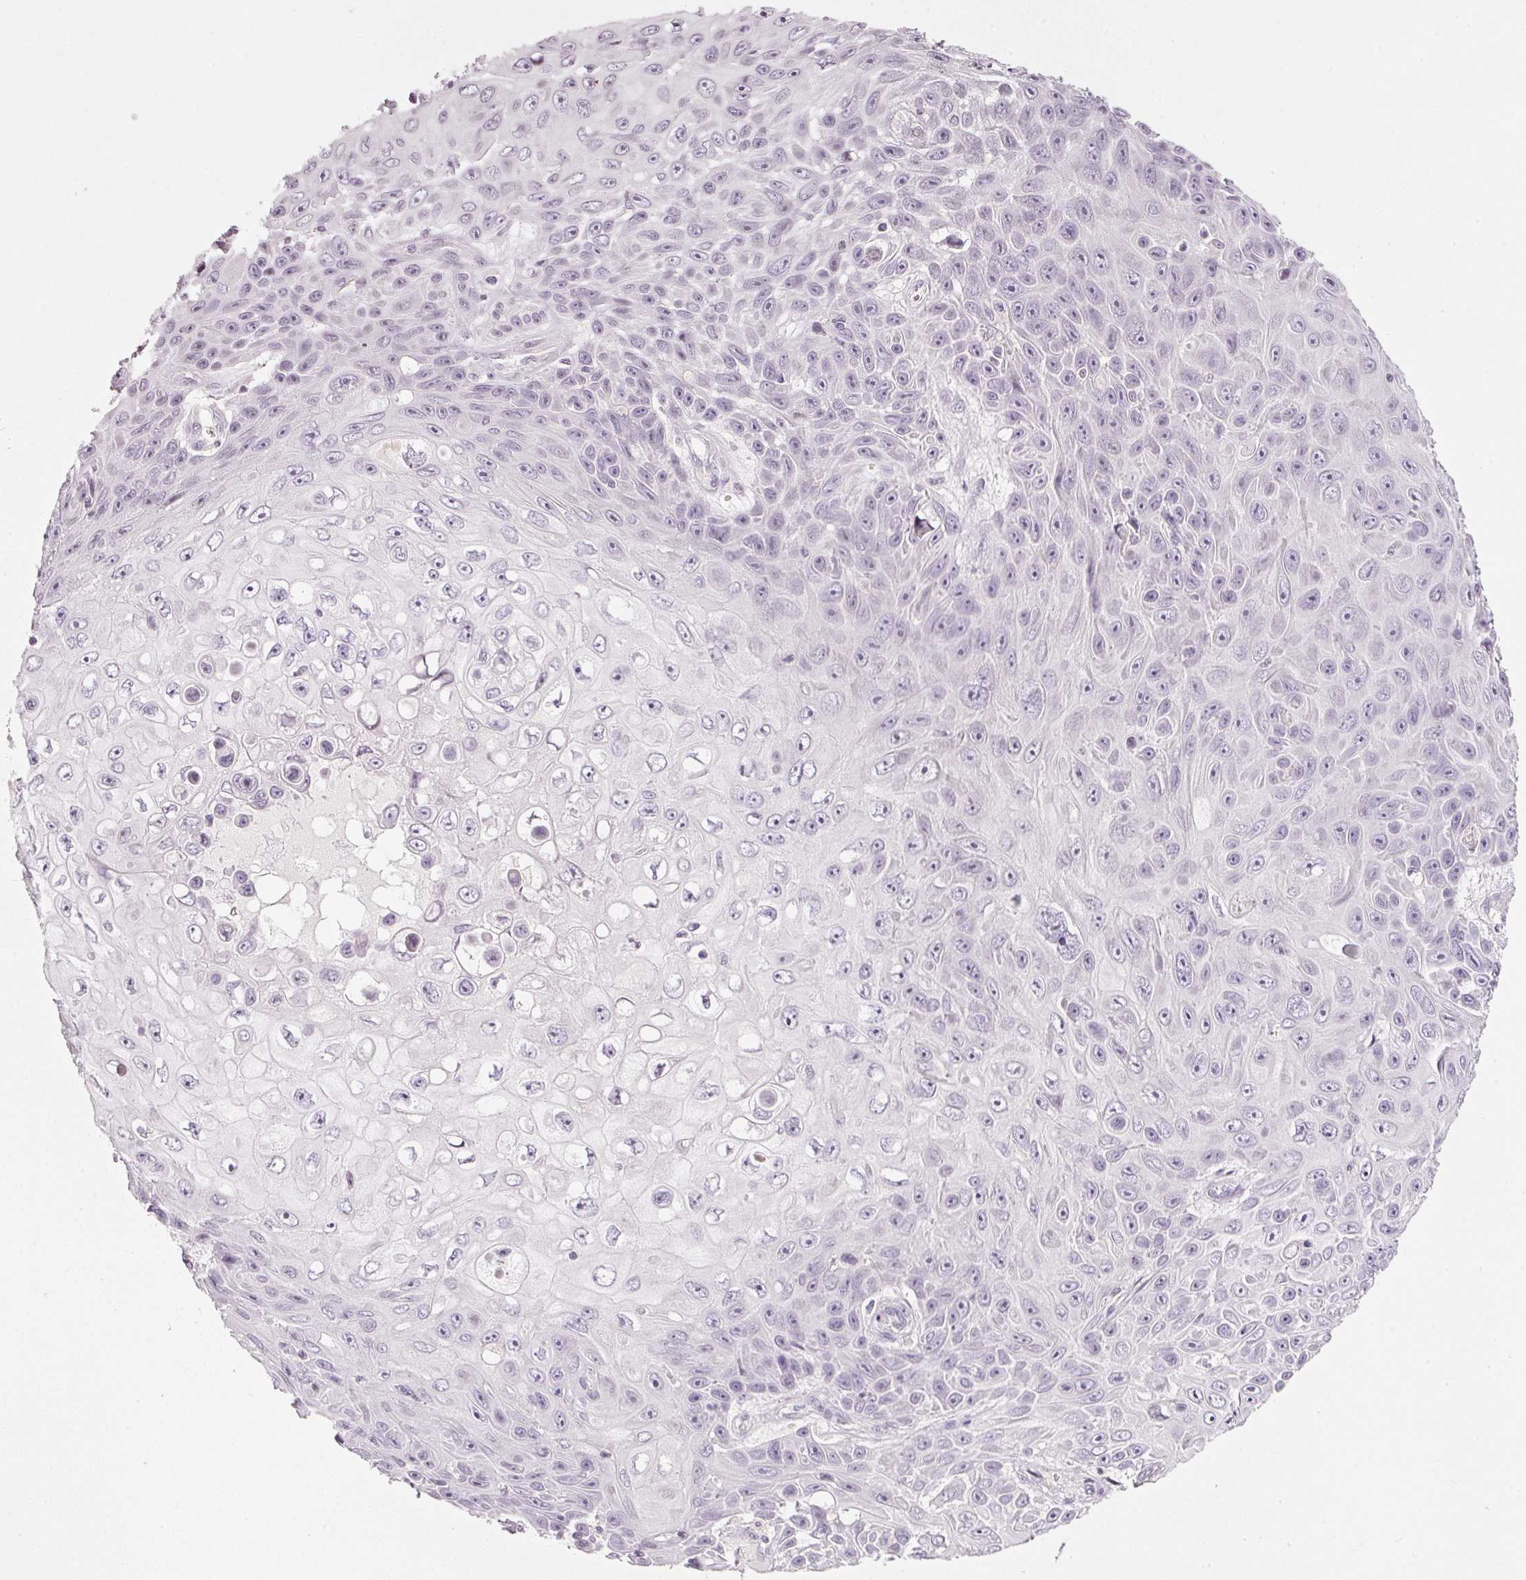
{"staining": {"intensity": "negative", "quantity": "none", "location": "none"}, "tissue": "skin cancer", "cell_type": "Tumor cells", "image_type": "cancer", "snomed": [{"axis": "morphology", "description": "Squamous cell carcinoma, NOS"}, {"axis": "topography", "description": "Skin"}], "caption": "Tumor cells show no significant expression in skin cancer (squamous cell carcinoma). (Immunohistochemistry (ihc), brightfield microscopy, high magnification).", "gene": "NRDE2", "patient": {"sex": "male", "age": 82}}